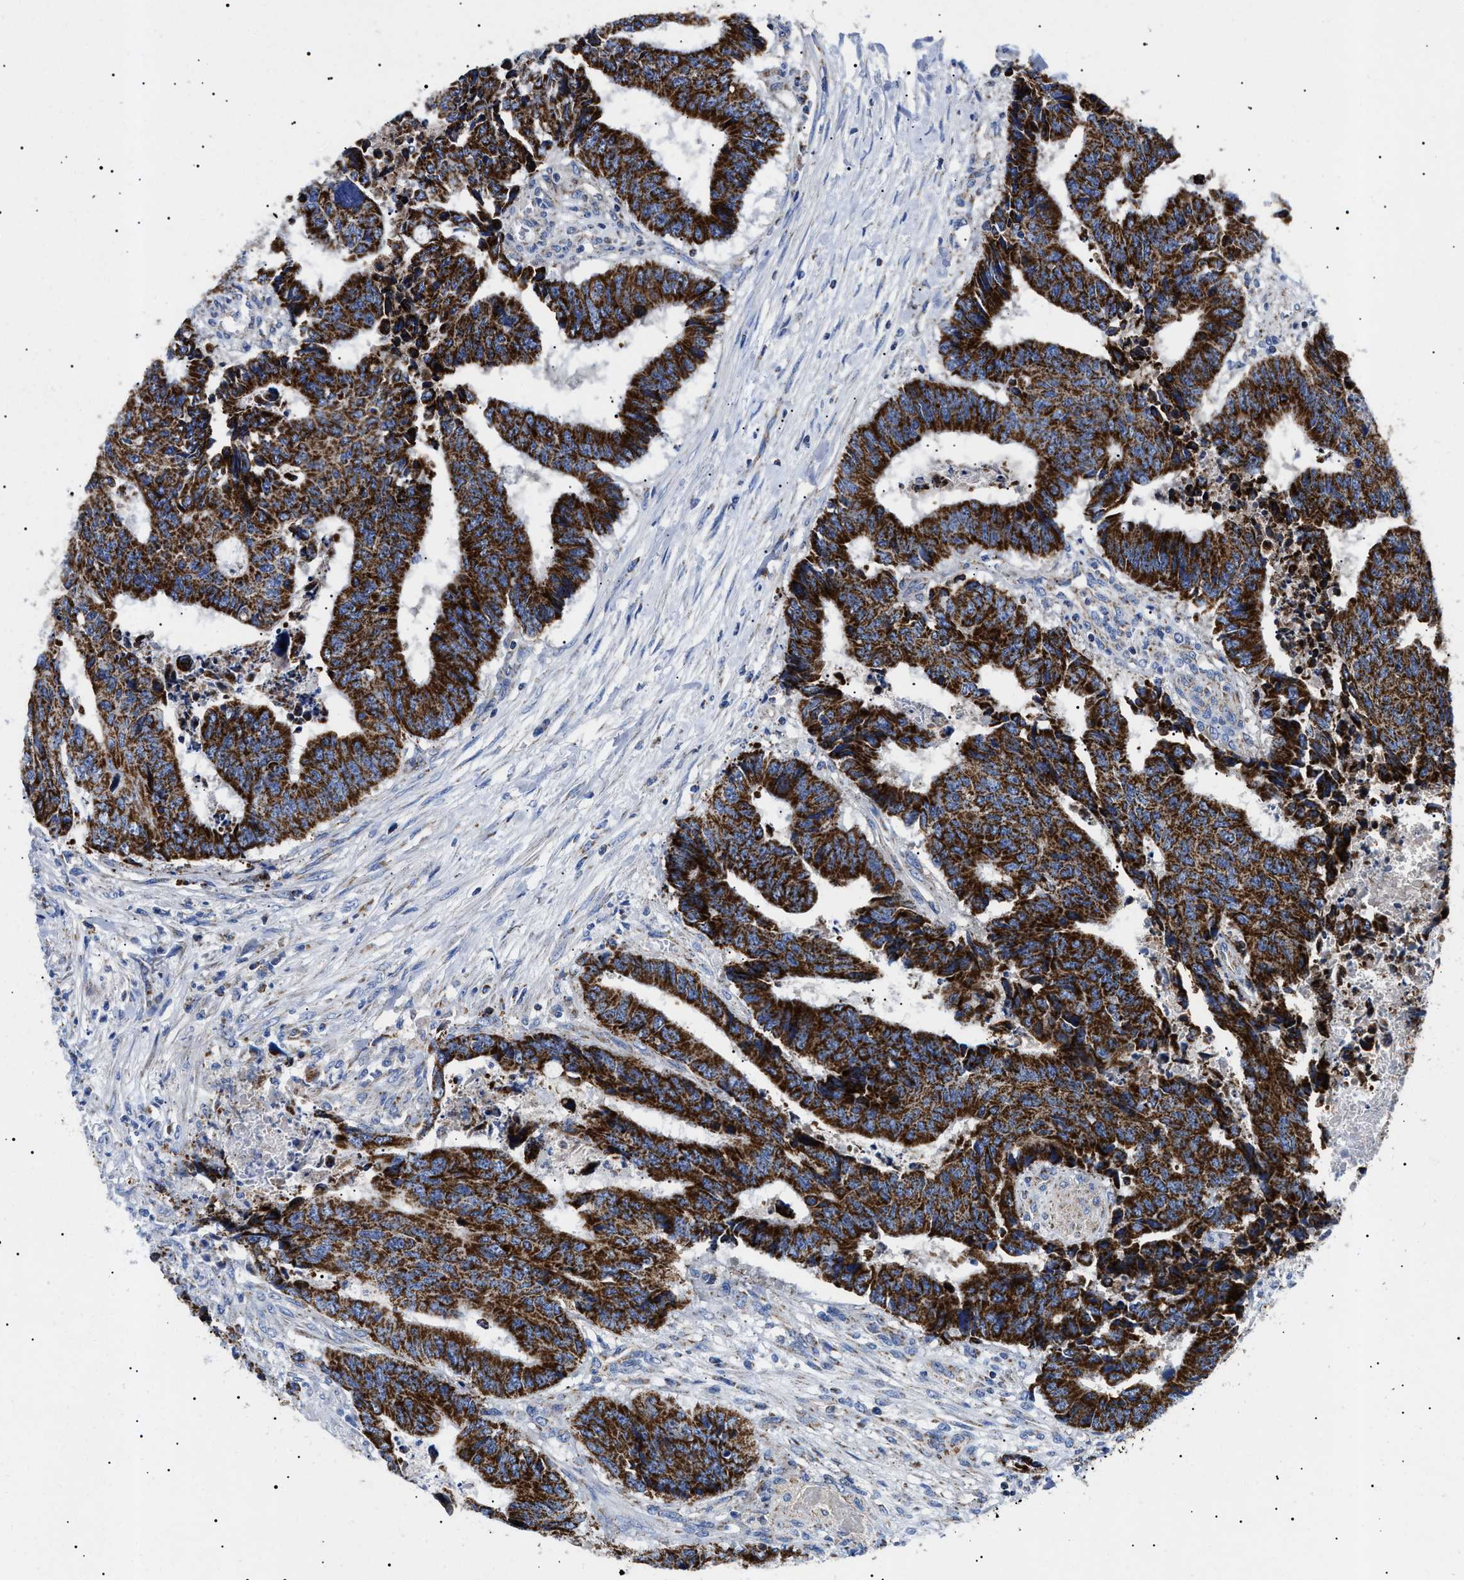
{"staining": {"intensity": "strong", "quantity": ">75%", "location": "cytoplasmic/membranous"}, "tissue": "colorectal cancer", "cell_type": "Tumor cells", "image_type": "cancer", "snomed": [{"axis": "morphology", "description": "Adenocarcinoma, NOS"}, {"axis": "topography", "description": "Rectum"}], "caption": "Immunohistochemical staining of colorectal cancer (adenocarcinoma) displays strong cytoplasmic/membranous protein staining in about >75% of tumor cells.", "gene": "CHRDL2", "patient": {"sex": "male", "age": 84}}